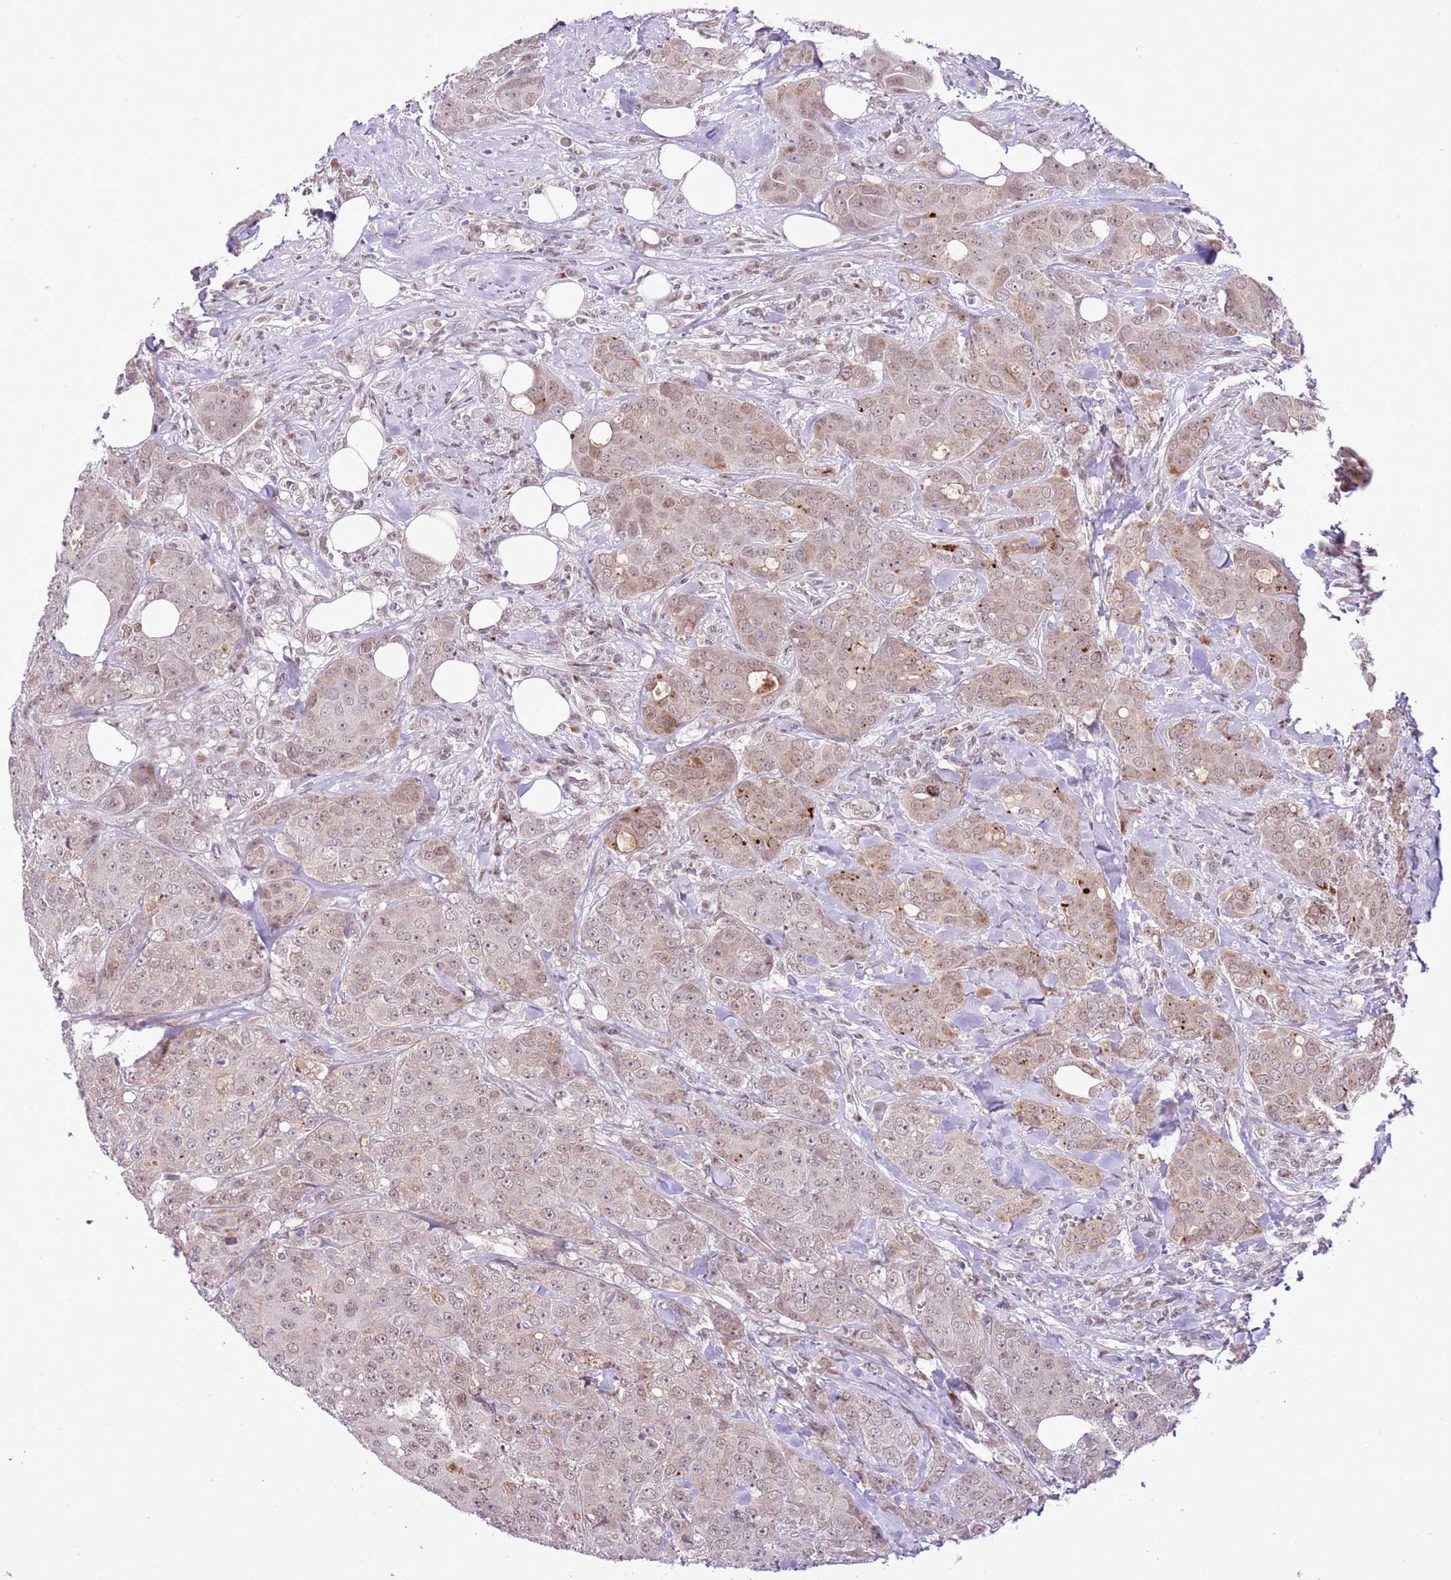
{"staining": {"intensity": "weak", "quantity": ">75%", "location": "cytoplasmic/membranous,nuclear"}, "tissue": "breast cancer", "cell_type": "Tumor cells", "image_type": "cancer", "snomed": [{"axis": "morphology", "description": "Duct carcinoma"}, {"axis": "topography", "description": "Breast"}], "caption": "An image showing weak cytoplasmic/membranous and nuclear positivity in approximately >75% of tumor cells in breast cancer (intraductal carcinoma), as visualized by brown immunohistochemical staining.", "gene": "NACC2", "patient": {"sex": "female", "age": 43}}